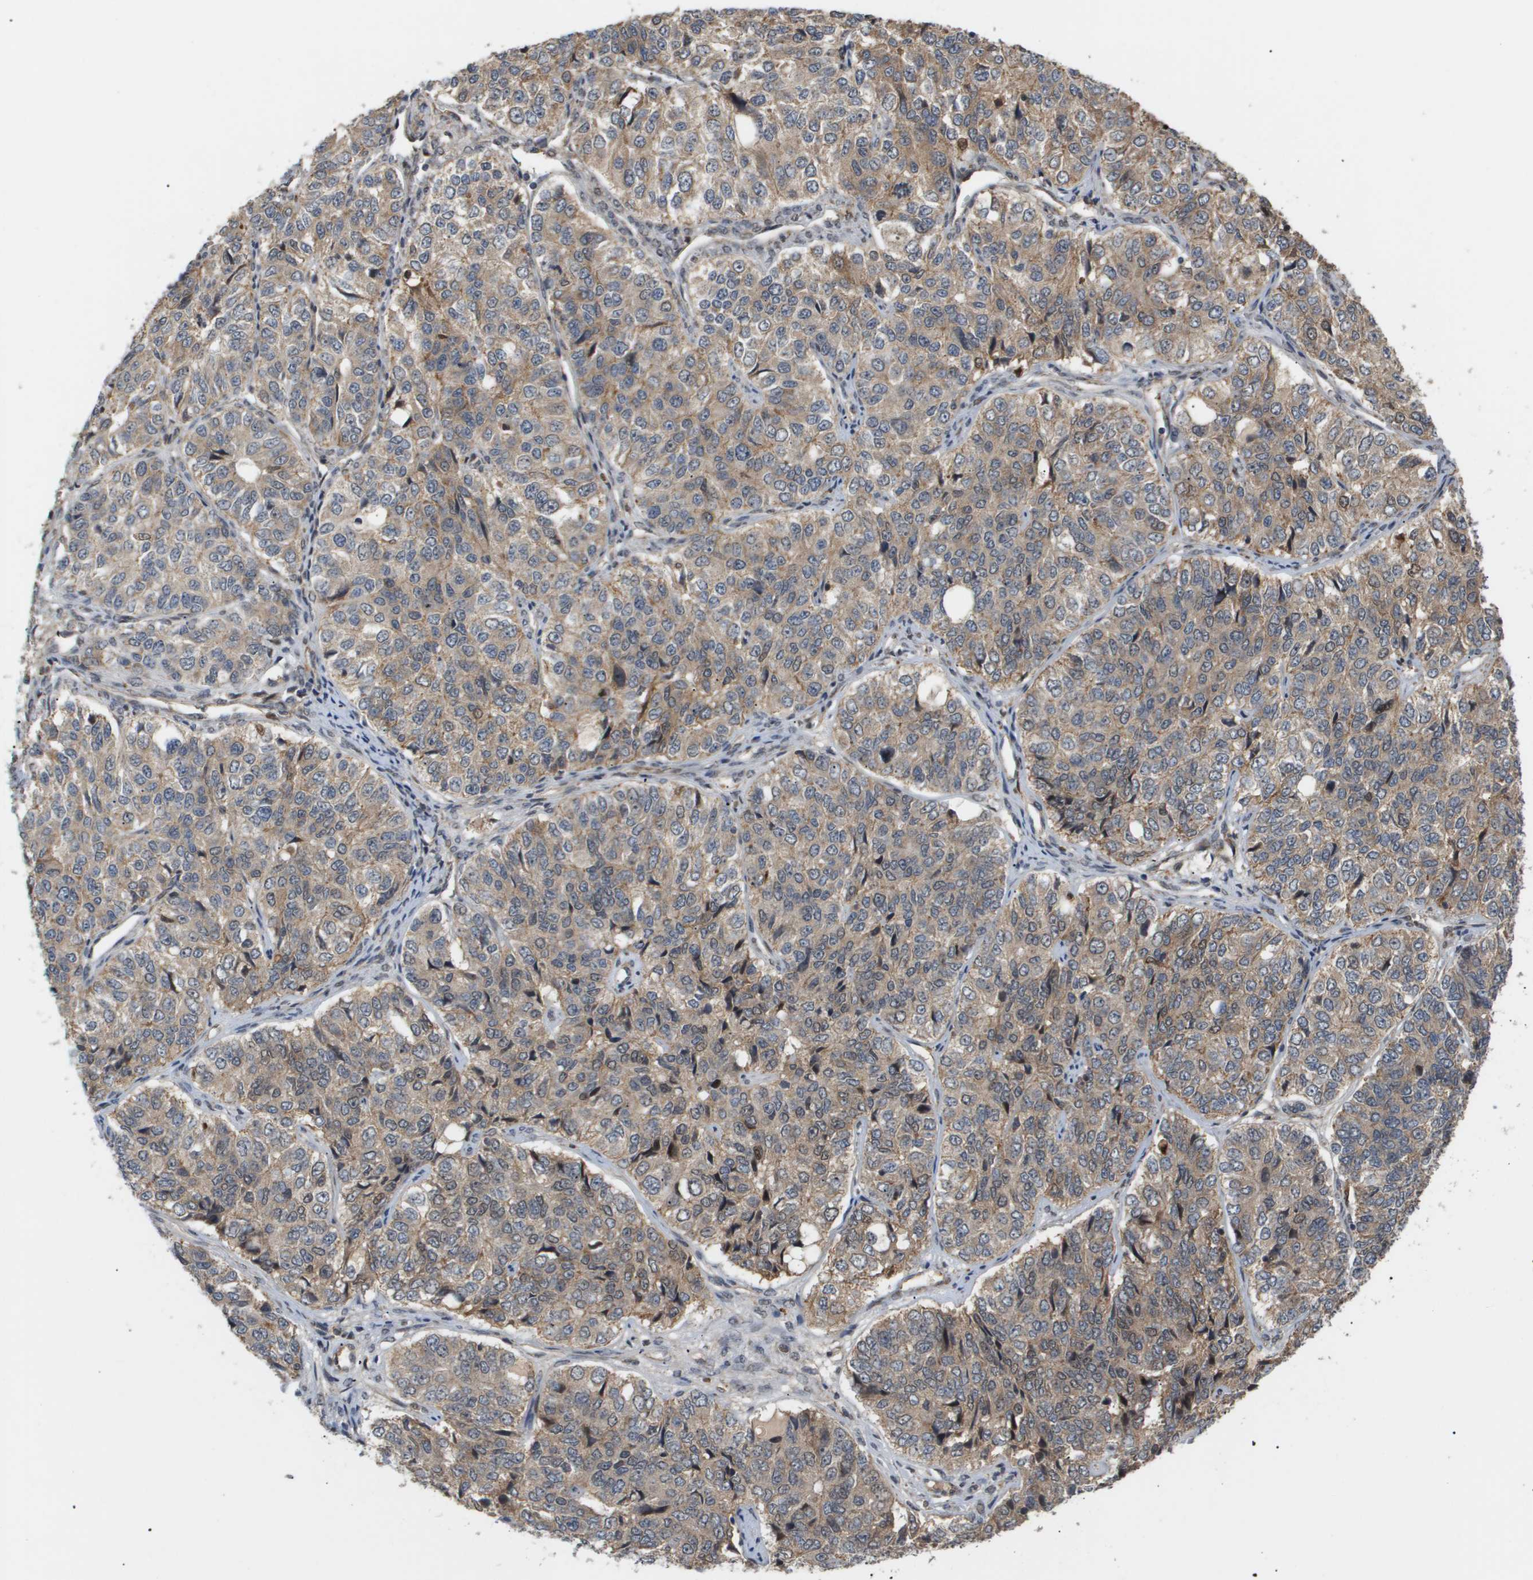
{"staining": {"intensity": "weak", "quantity": ">75%", "location": "cytoplasmic/membranous"}, "tissue": "ovarian cancer", "cell_type": "Tumor cells", "image_type": "cancer", "snomed": [{"axis": "morphology", "description": "Carcinoma, endometroid"}, {"axis": "topography", "description": "Ovary"}], "caption": "Immunohistochemical staining of endometroid carcinoma (ovarian) displays weak cytoplasmic/membranous protein expression in about >75% of tumor cells.", "gene": "PDGFB", "patient": {"sex": "female", "age": 51}}